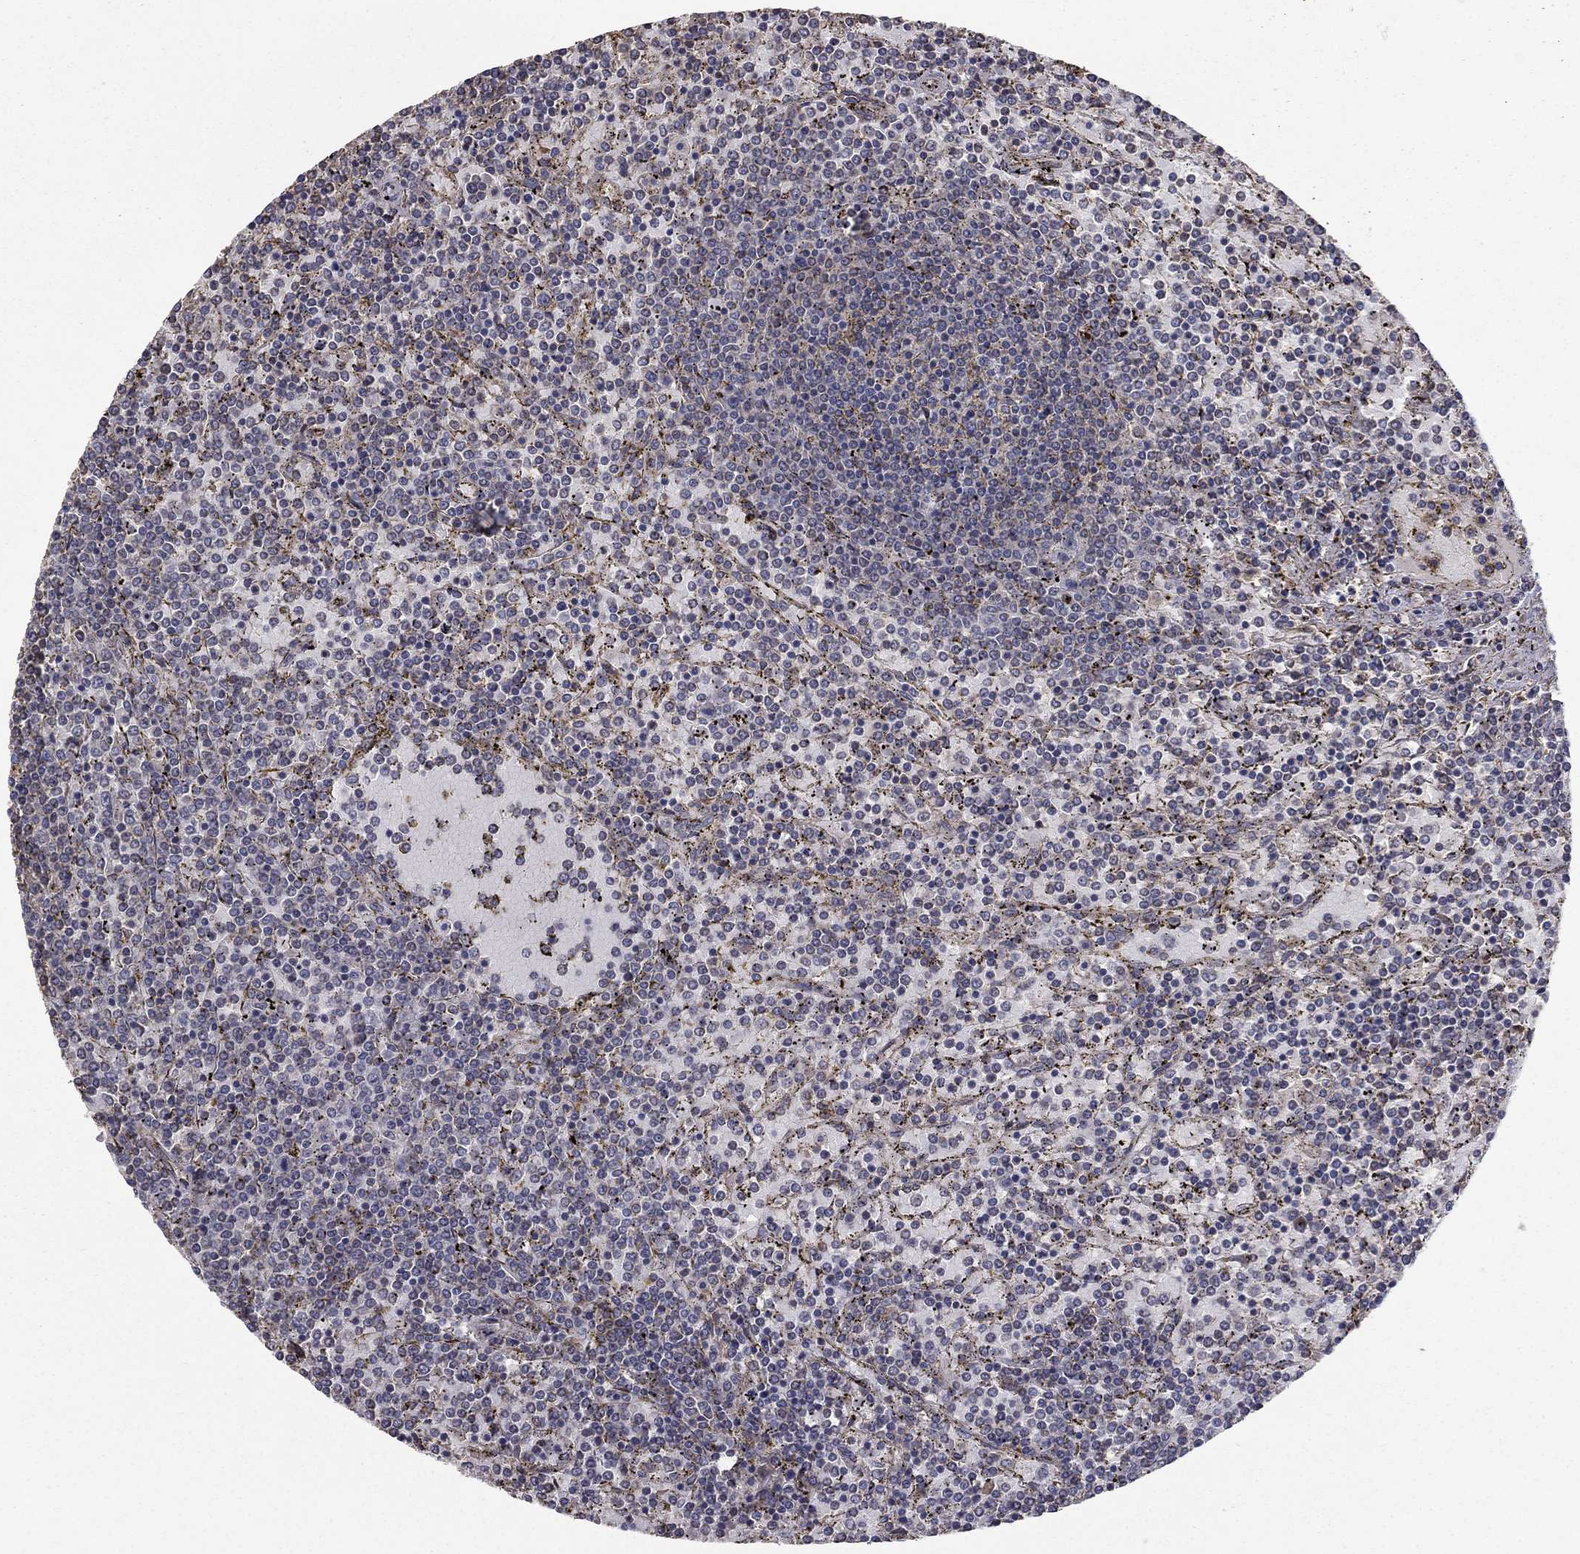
{"staining": {"intensity": "negative", "quantity": "none", "location": "none"}, "tissue": "lymphoma", "cell_type": "Tumor cells", "image_type": "cancer", "snomed": [{"axis": "morphology", "description": "Malignant lymphoma, non-Hodgkin's type, Low grade"}, {"axis": "topography", "description": "Spleen"}], "caption": "High power microscopy micrograph of an IHC image of malignant lymphoma, non-Hodgkin's type (low-grade), revealing no significant expression in tumor cells.", "gene": "FLT4", "patient": {"sex": "female", "age": 77}}